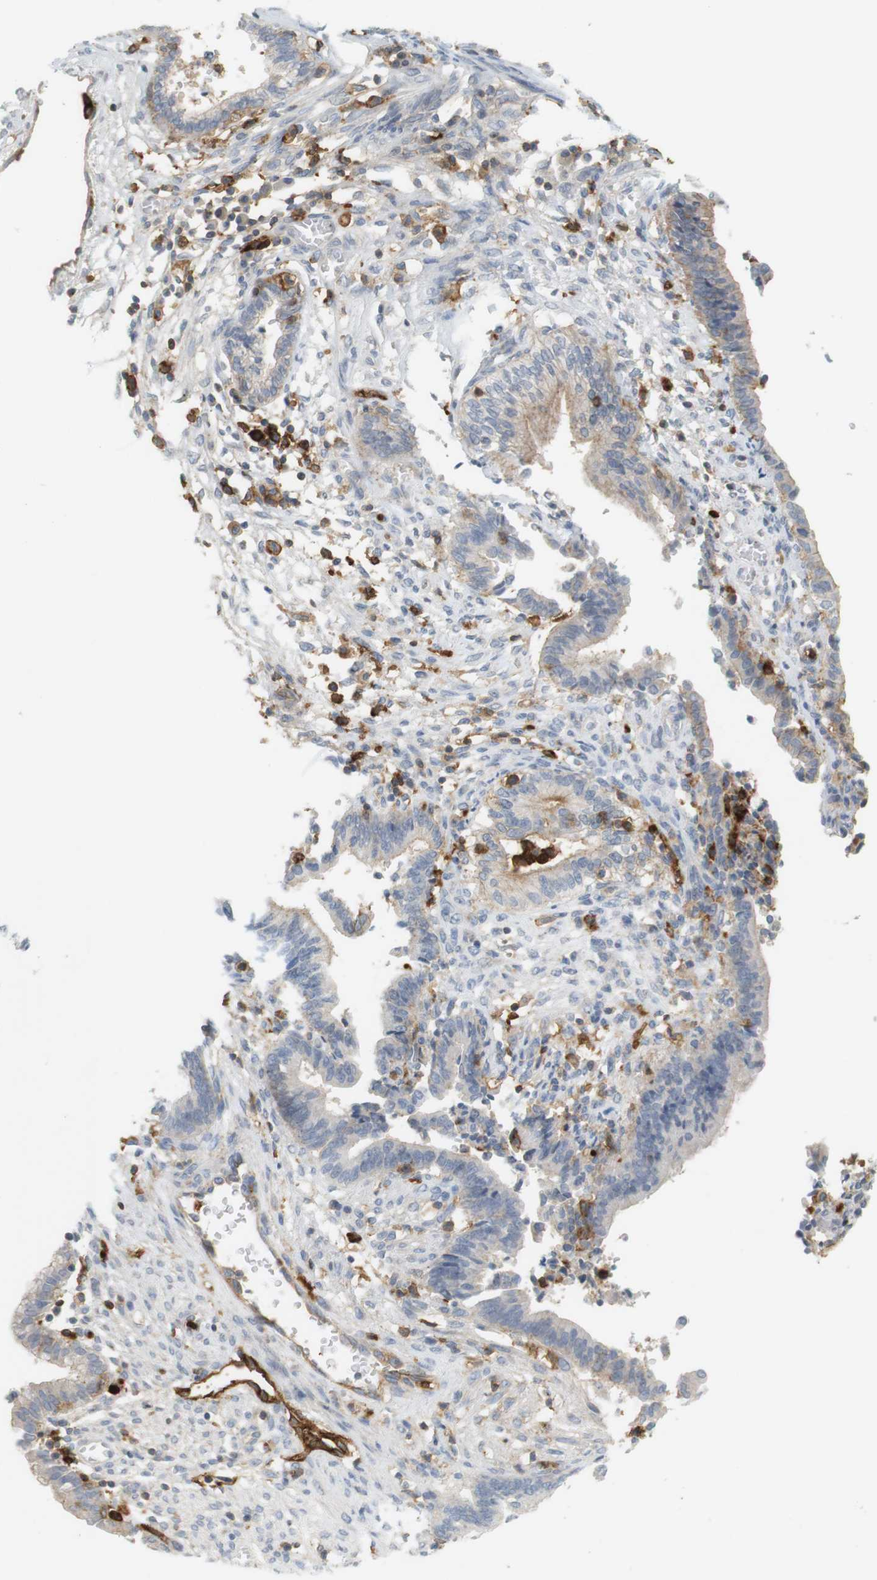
{"staining": {"intensity": "weak", "quantity": "25%-75%", "location": "cytoplasmic/membranous"}, "tissue": "cervical cancer", "cell_type": "Tumor cells", "image_type": "cancer", "snomed": [{"axis": "morphology", "description": "Adenocarcinoma, NOS"}, {"axis": "topography", "description": "Cervix"}], "caption": "Cervical cancer tissue displays weak cytoplasmic/membranous staining in approximately 25%-75% of tumor cells, visualized by immunohistochemistry. (Stains: DAB in brown, nuclei in blue, Microscopy: brightfield microscopy at high magnification).", "gene": "SIRPA", "patient": {"sex": "female", "age": 44}}